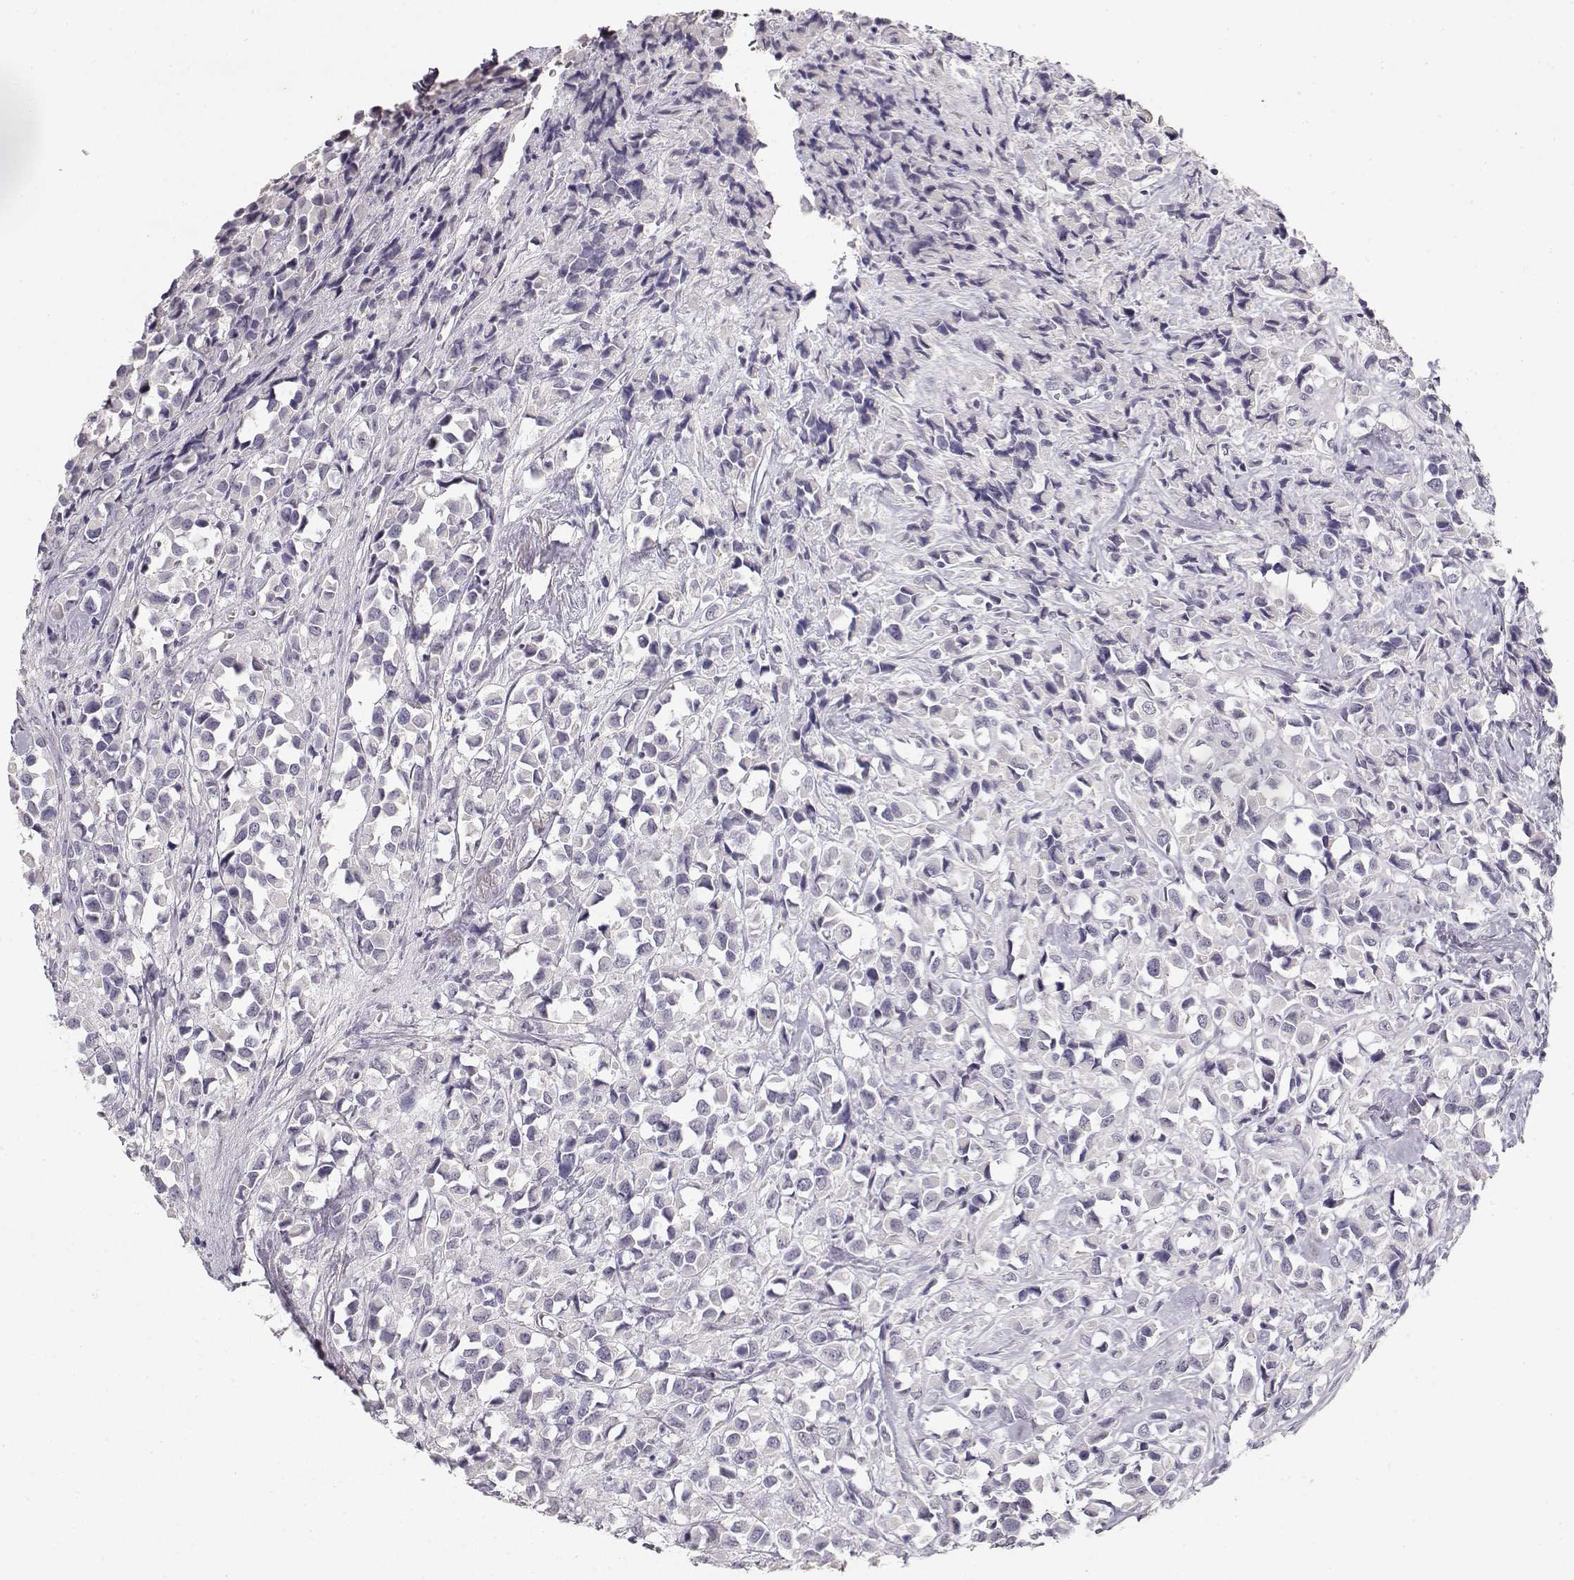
{"staining": {"intensity": "negative", "quantity": "none", "location": "none"}, "tissue": "breast cancer", "cell_type": "Tumor cells", "image_type": "cancer", "snomed": [{"axis": "morphology", "description": "Duct carcinoma"}, {"axis": "topography", "description": "Breast"}], "caption": "Breast cancer (intraductal carcinoma) was stained to show a protein in brown. There is no significant staining in tumor cells.", "gene": "TPH2", "patient": {"sex": "female", "age": 61}}